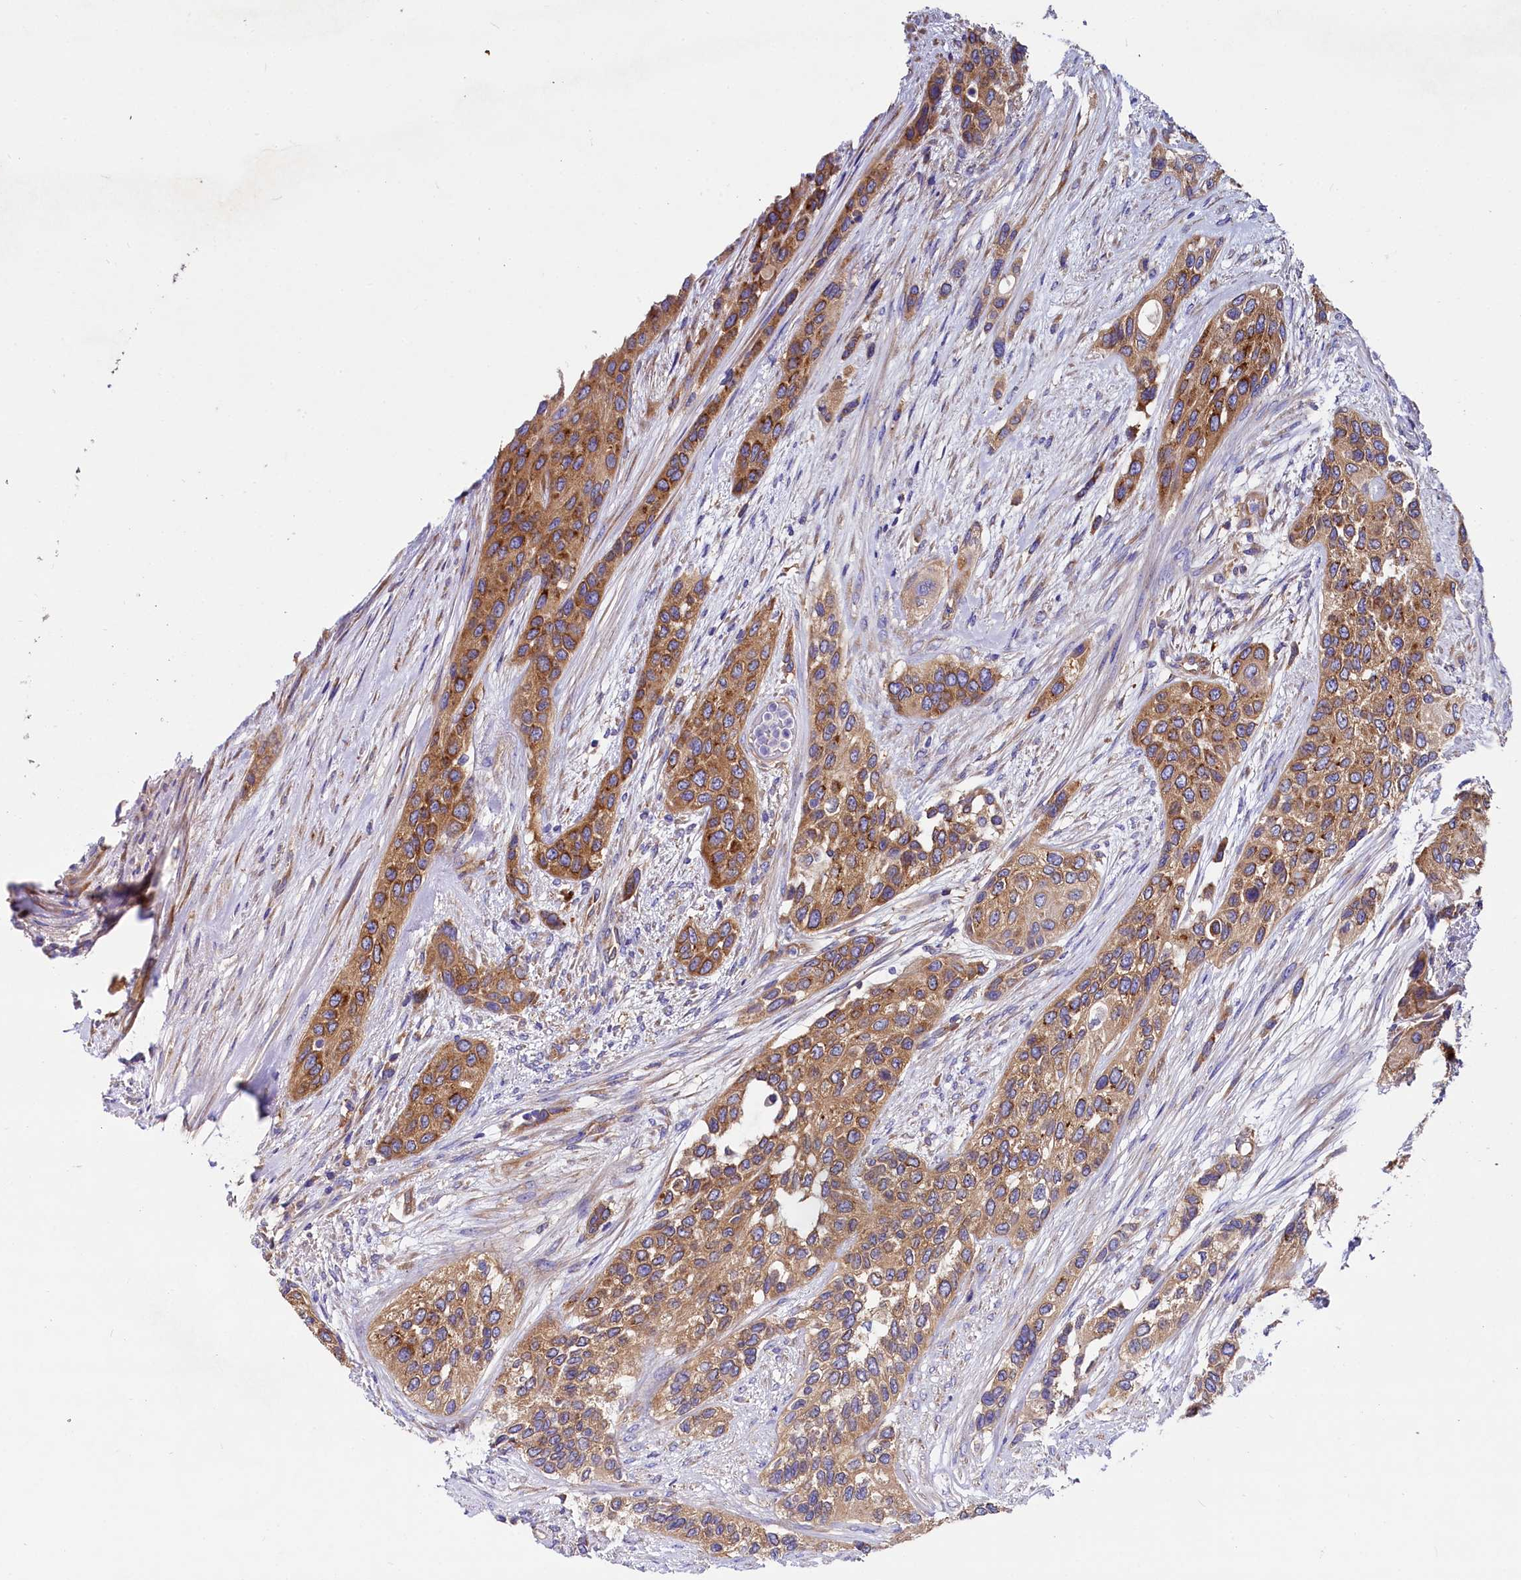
{"staining": {"intensity": "moderate", "quantity": ">75%", "location": "cytoplasmic/membranous"}, "tissue": "urothelial cancer", "cell_type": "Tumor cells", "image_type": "cancer", "snomed": [{"axis": "morphology", "description": "Normal tissue, NOS"}, {"axis": "morphology", "description": "Urothelial carcinoma, High grade"}, {"axis": "topography", "description": "Vascular tissue"}, {"axis": "topography", "description": "Urinary bladder"}], "caption": "Human urothelial cancer stained with a brown dye shows moderate cytoplasmic/membranous positive expression in about >75% of tumor cells.", "gene": "QARS1", "patient": {"sex": "female", "age": 56}}